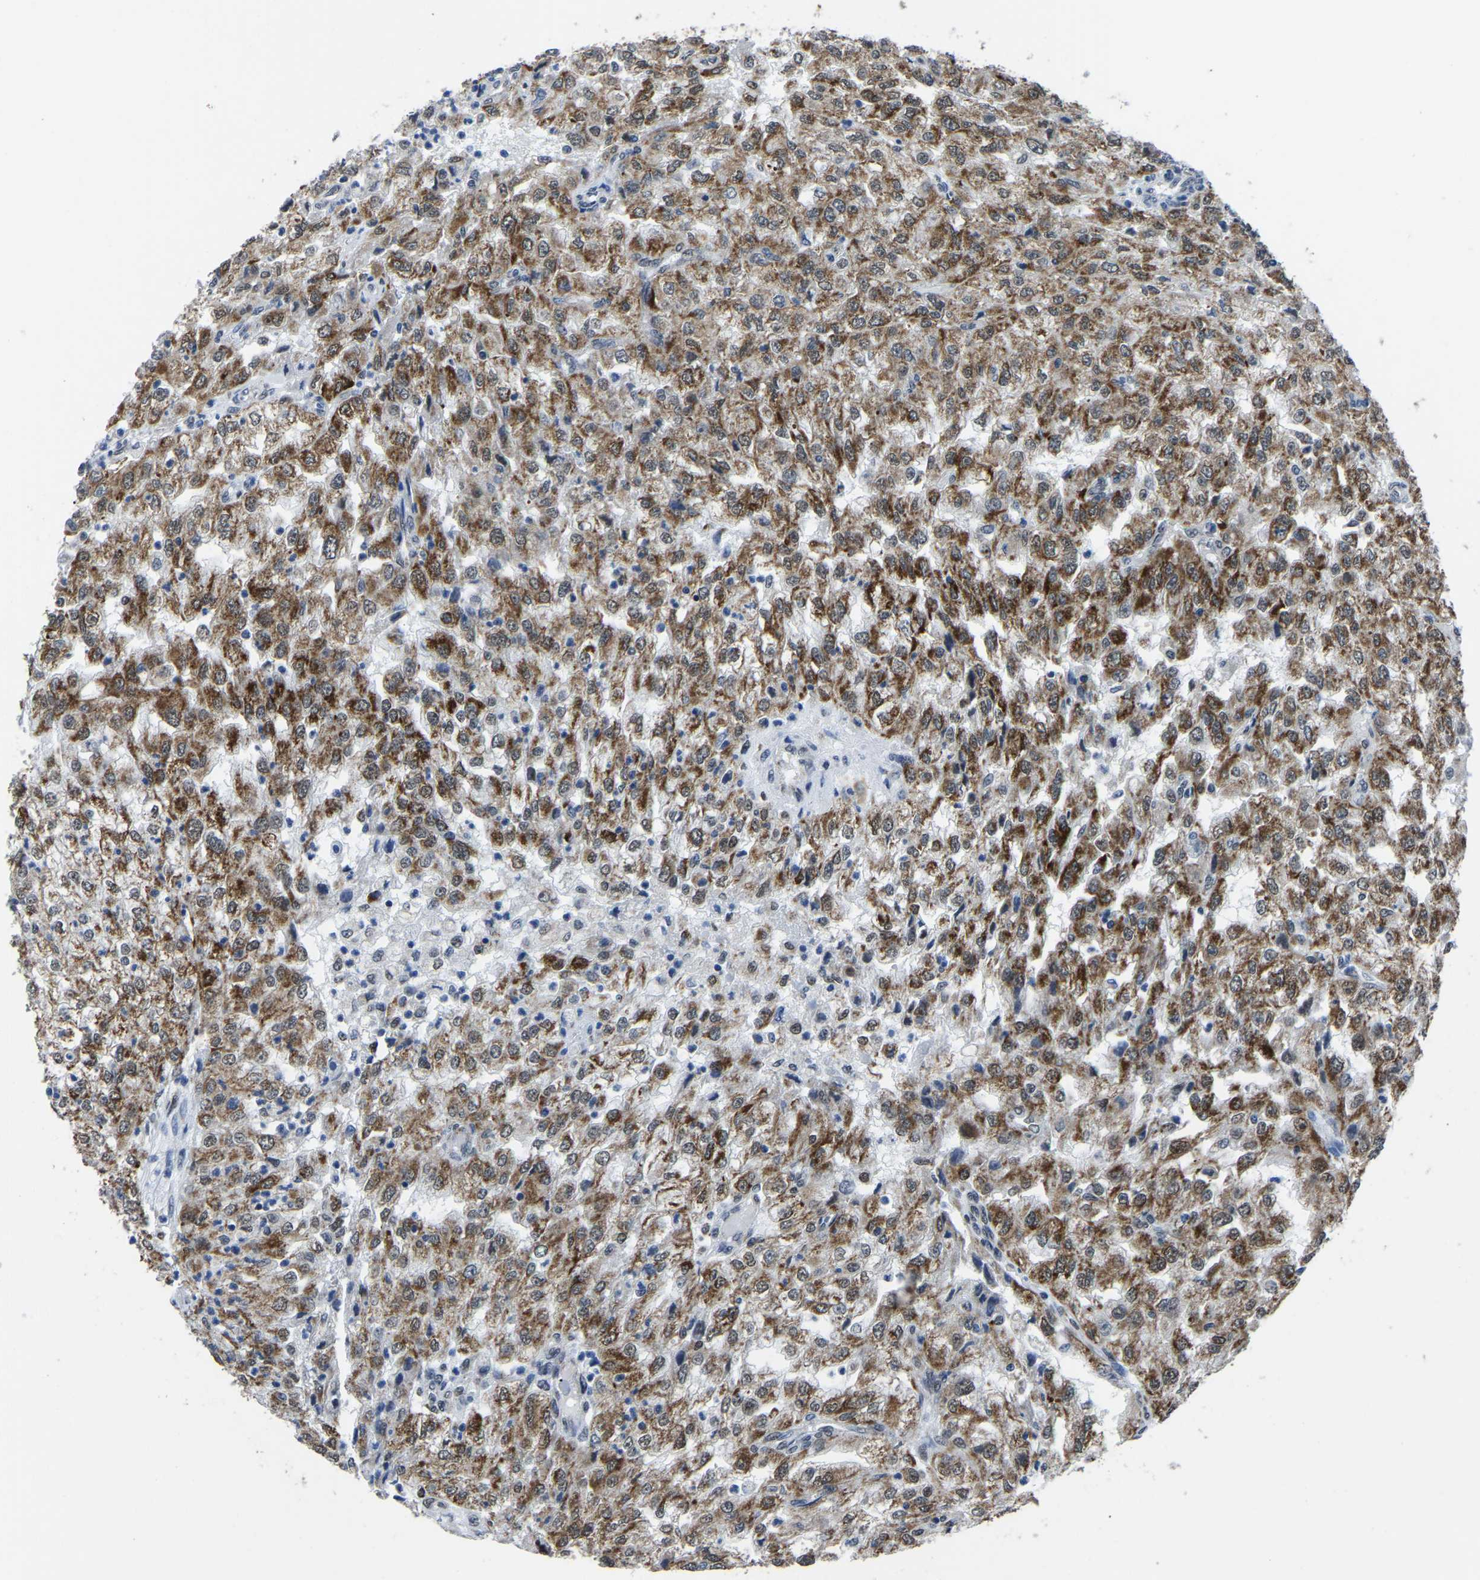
{"staining": {"intensity": "strong", "quantity": ">75%", "location": "cytoplasmic/membranous"}, "tissue": "renal cancer", "cell_type": "Tumor cells", "image_type": "cancer", "snomed": [{"axis": "morphology", "description": "Adenocarcinoma, NOS"}, {"axis": "topography", "description": "Kidney"}], "caption": "IHC (DAB (3,3'-diaminobenzidine)) staining of renal cancer (adenocarcinoma) reveals strong cytoplasmic/membranous protein staining in about >75% of tumor cells.", "gene": "BNIP3L", "patient": {"sex": "female", "age": 54}}